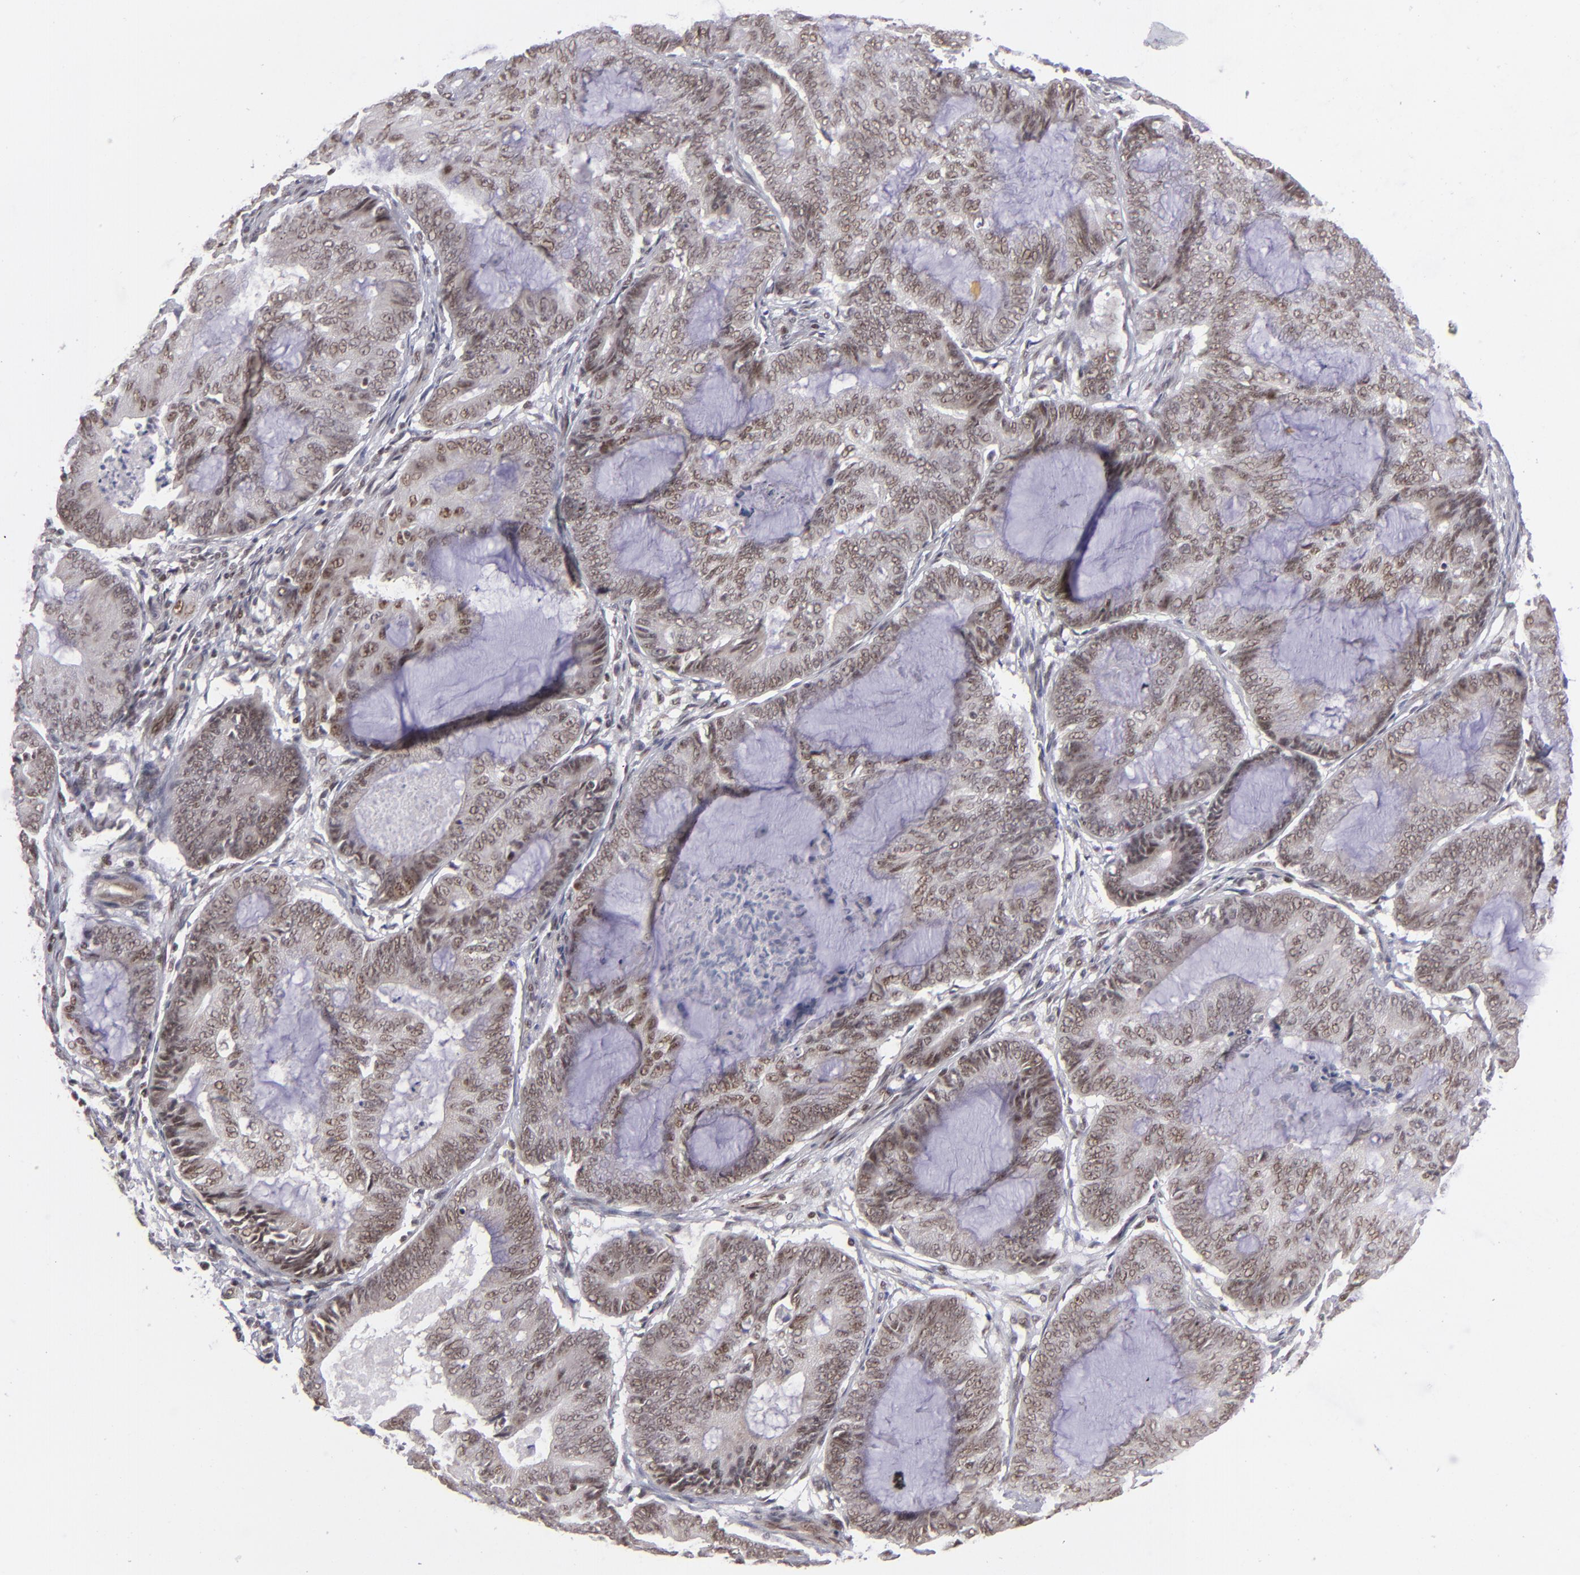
{"staining": {"intensity": "weak", "quantity": ">75%", "location": "nuclear"}, "tissue": "endometrial cancer", "cell_type": "Tumor cells", "image_type": "cancer", "snomed": [{"axis": "morphology", "description": "Adenocarcinoma, NOS"}, {"axis": "topography", "description": "Endometrium"}], "caption": "Human endometrial adenocarcinoma stained for a protein (brown) exhibits weak nuclear positive staining in about >75% of tumor cells.", "gene": "MLLT3", "patient": {"sex": "female", "age": 63}}